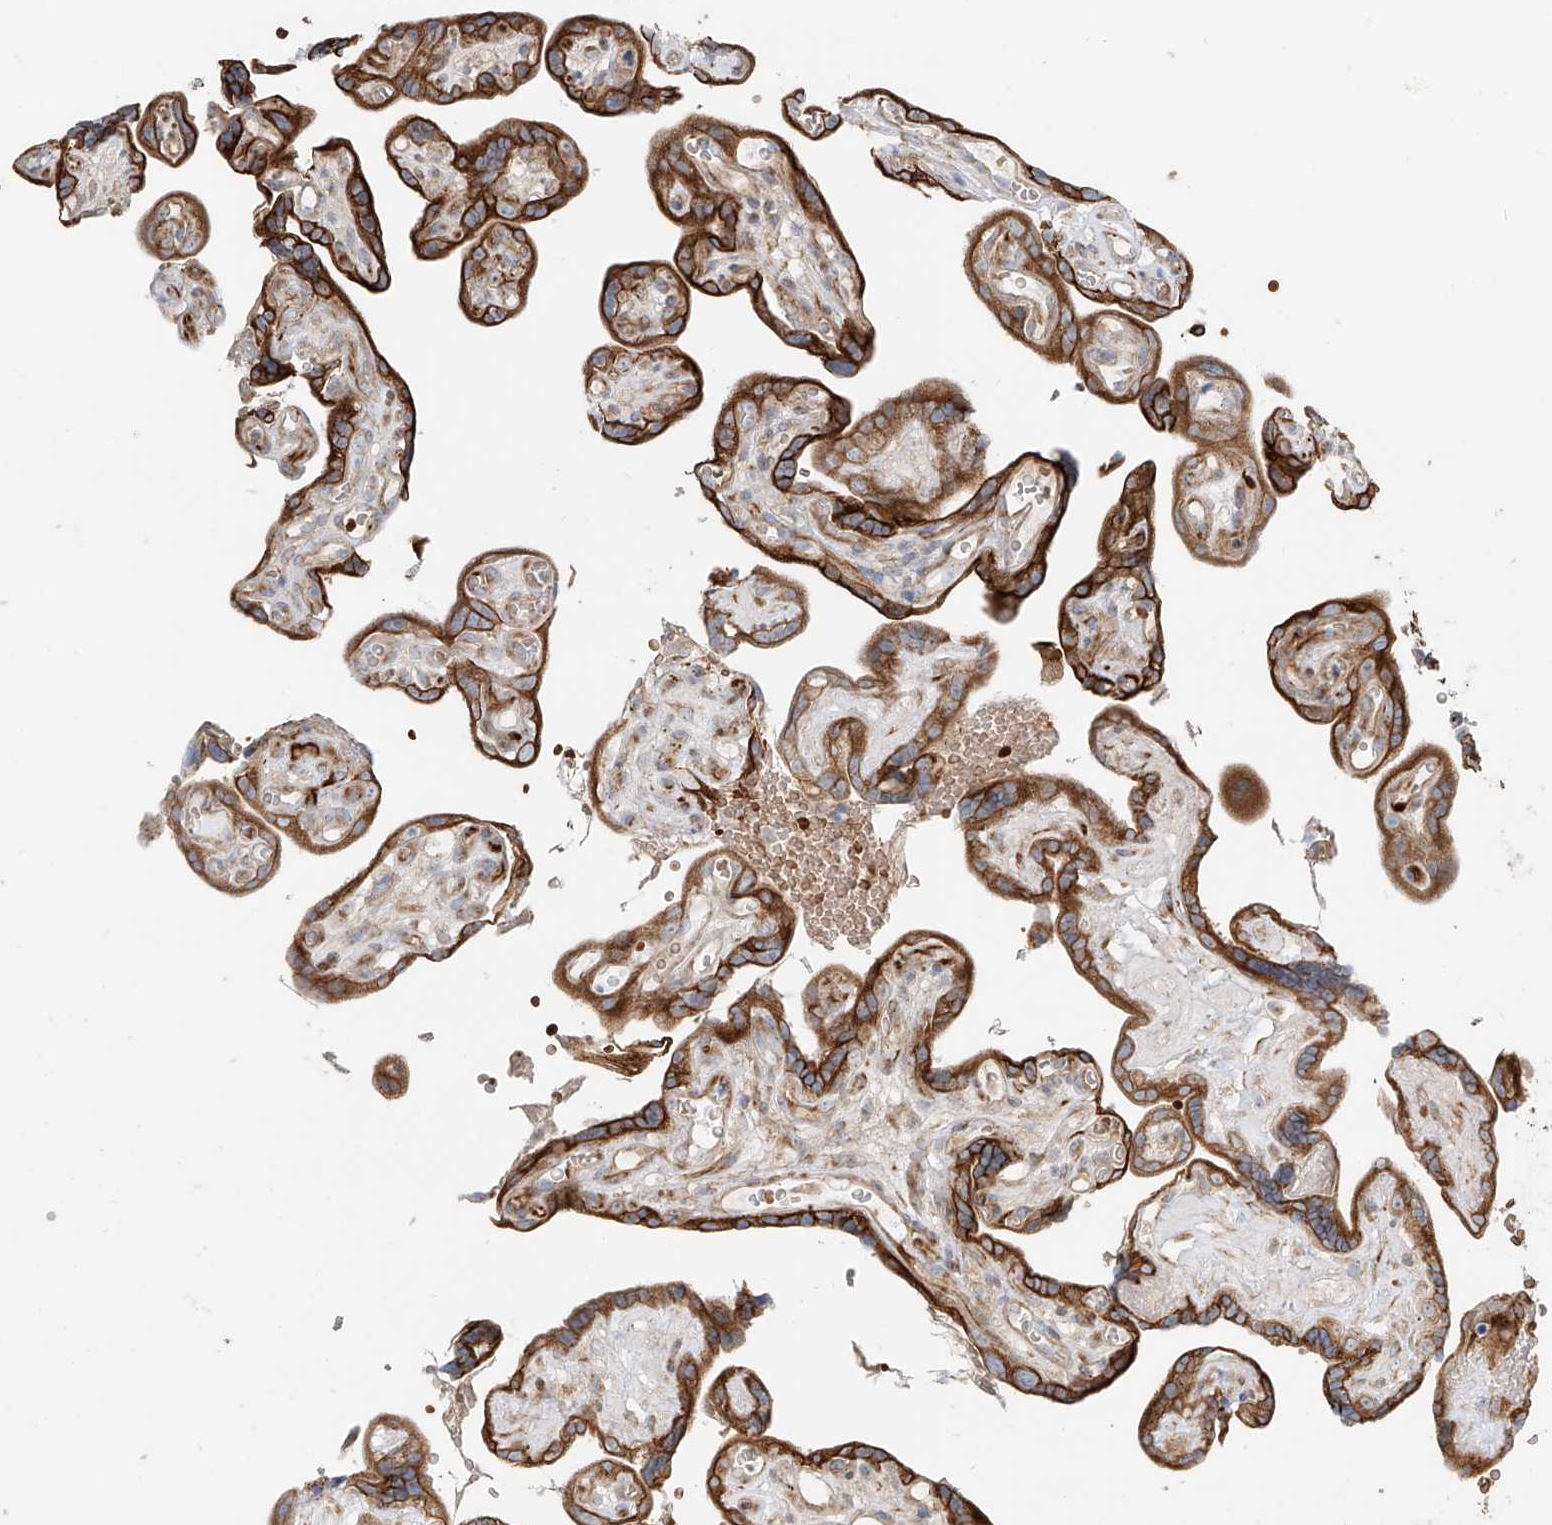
{"staining": {"intensity": "strong", "quantity": ">75%", "location": "cytoplasmic/membranous"}, "tissue": "placenta", "cell_type": "Decidual cells", "image_type": "normal", "snomed": [{"axis": "morphology", "description": "Normal tissue, NOS"}, {"axis": "topography", "description": "Placenta"}], "caption": "Immunohistochemistry (IHC) image of unremarkable placenta stained for a protein (brown), which displays high levels of strong cytoplasmic/membranous expression in about >75% of decidual cells.", "gene": "EIPR1", "patient": {"sex": "female", "age": 30}}